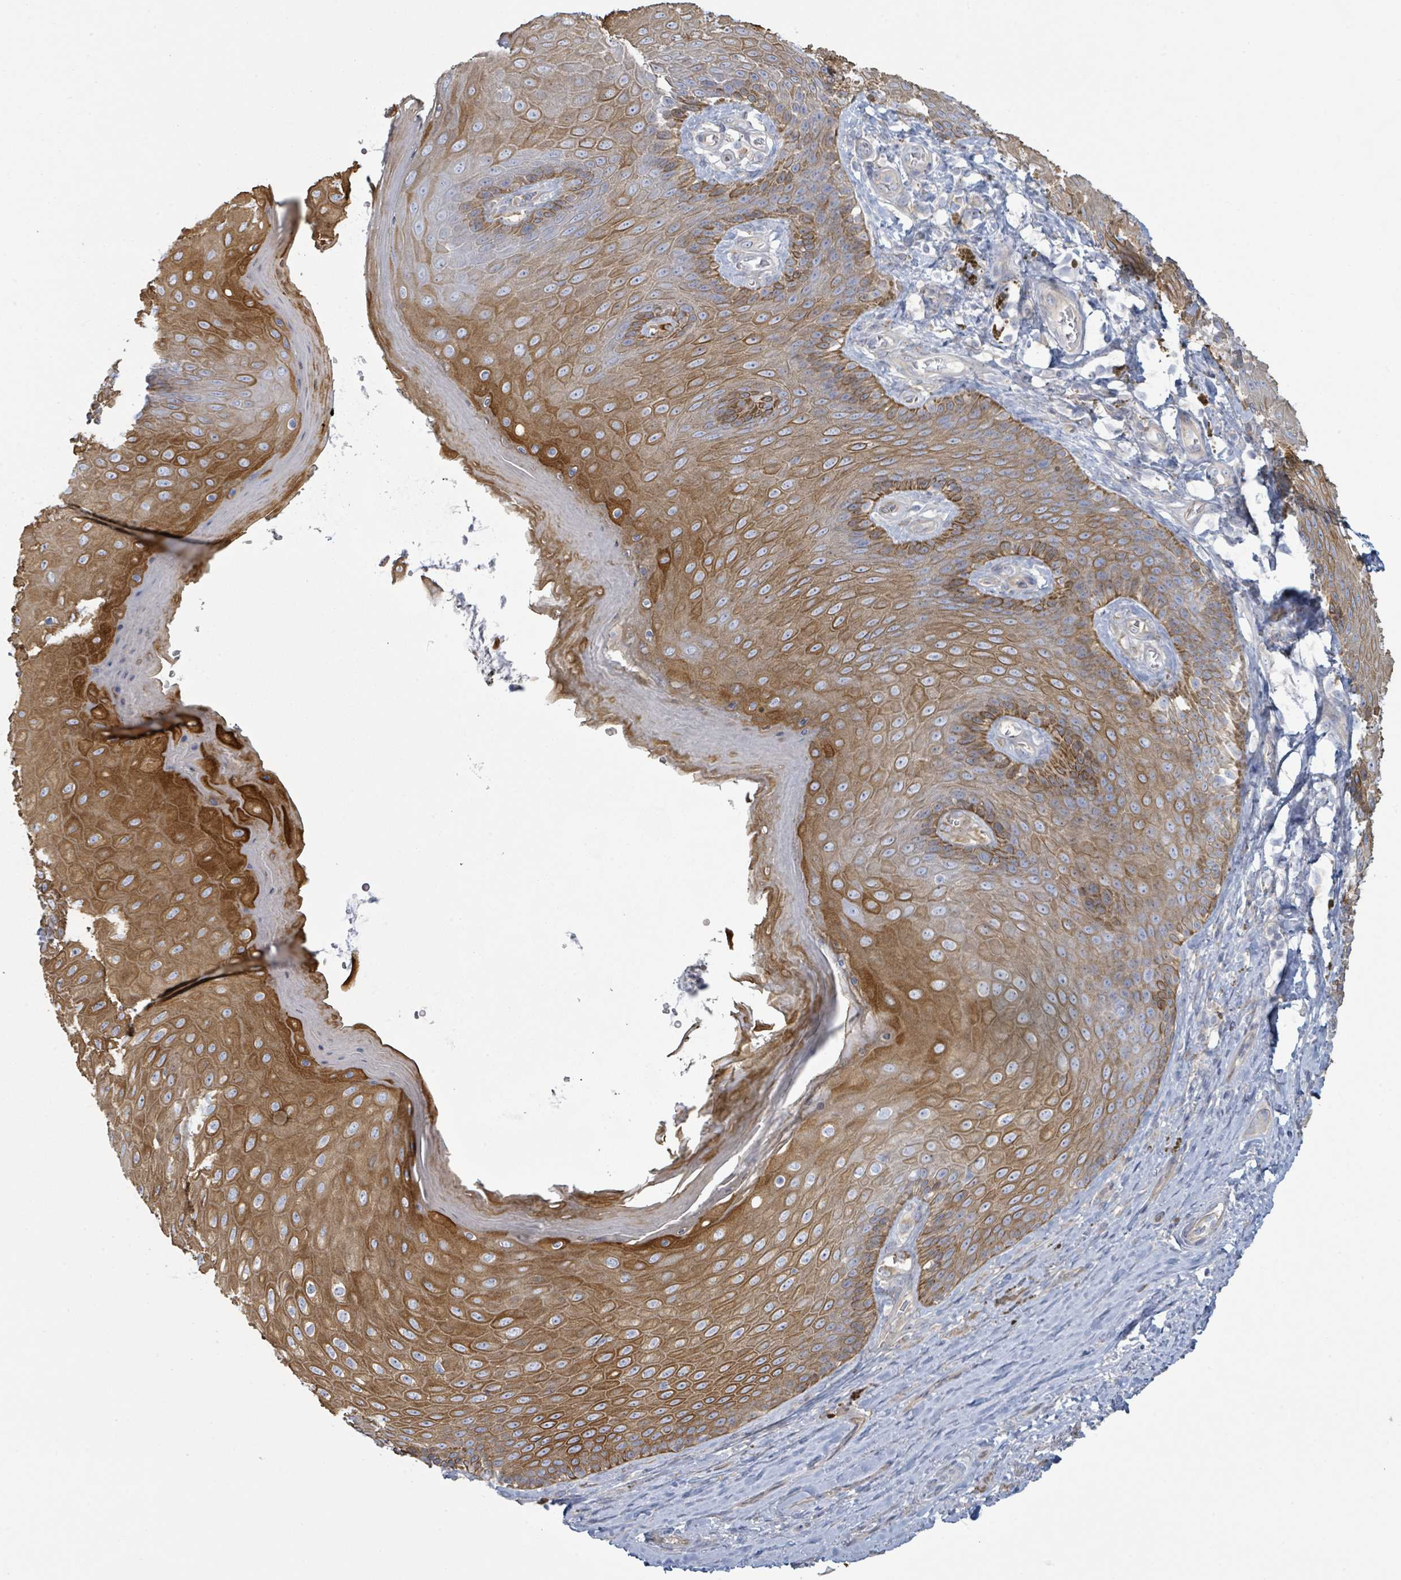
{"staining": {"intensity": "strong", "quantity": "25%-75%", "location": "cytoplasmic/membranous"}, "tissue": "skin", "cell_type": "Epidermal cells", "image_type": "normal", "snomed": [{"axis": "morphology", "description": "Normal tissue, NOS"}, {"axis": "topography", "description": "Anal"}, {"axis": "topography", "description": "Peripheral nerve tissue"}], "caption": "DAB immunohistochemical staining of benign human skin demonstrates strong cytoplasmic/membranous protein staining in approximately 25%-75% of epidermal cells.", "gene": "COL13A1", "patient": {"sex": "male", "age": 53}}